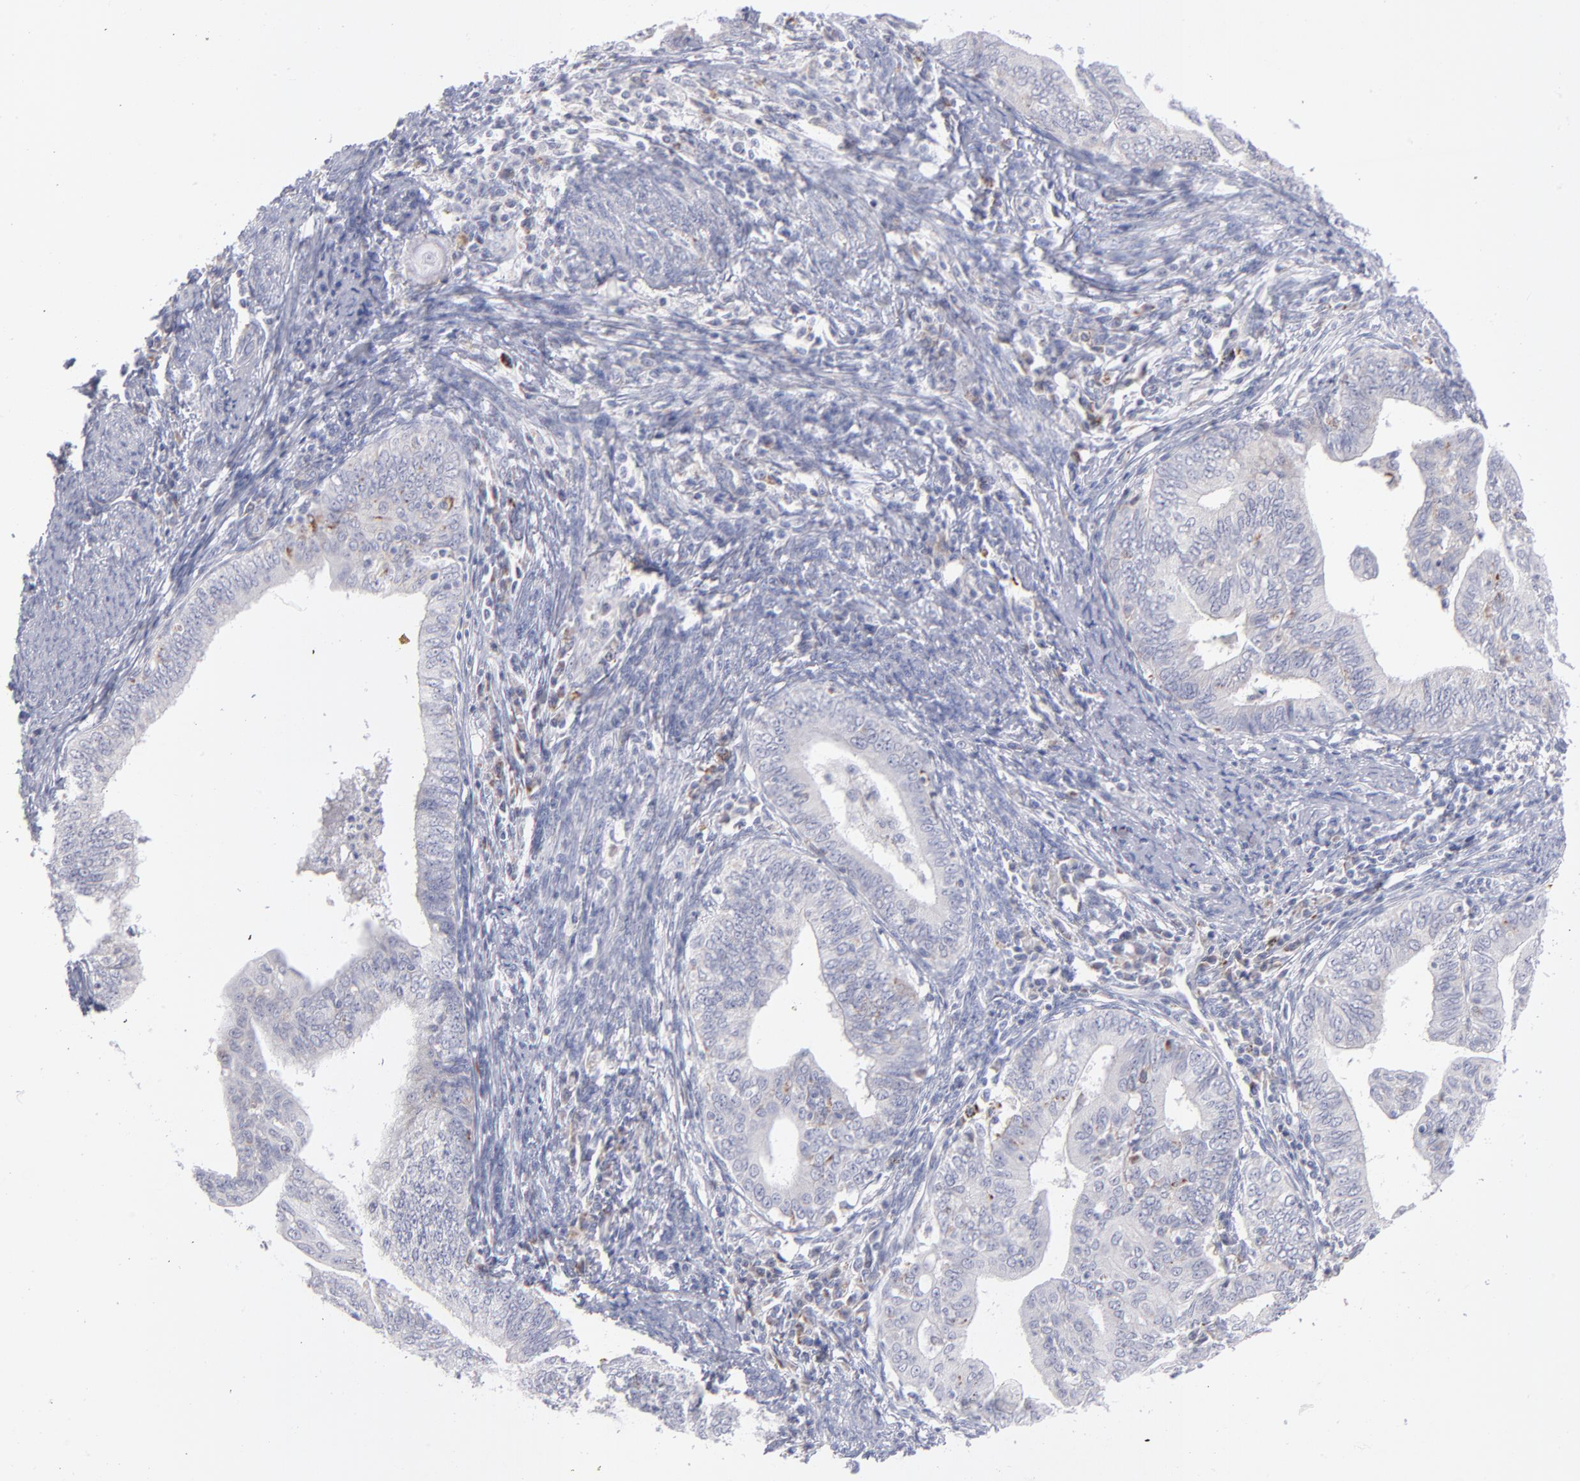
{"staining": {"intensity": "negative", "quantity": "none", "location": "none"}, "tissue": "endometrial cancer", "cell_type": "Tumor cells", "image_type": "cancer", "snomed": [{"axis": "morphology", "description": "Adenocarcinoma, NOS"}, {"axis": "topography", "description": "Endometrium"}], "caption": "DAB immunohistochemical staining of human adenocarcinoma (endometrial) shows no significant positivity in tumor cells. (Stains: DAB immunohistochemistry with hematoxylin counter stain, Microscopy: brightfield microscopy at high magnification).", "gene": "MTHFD2", "patient": {"sex": "female", "age": 66}}